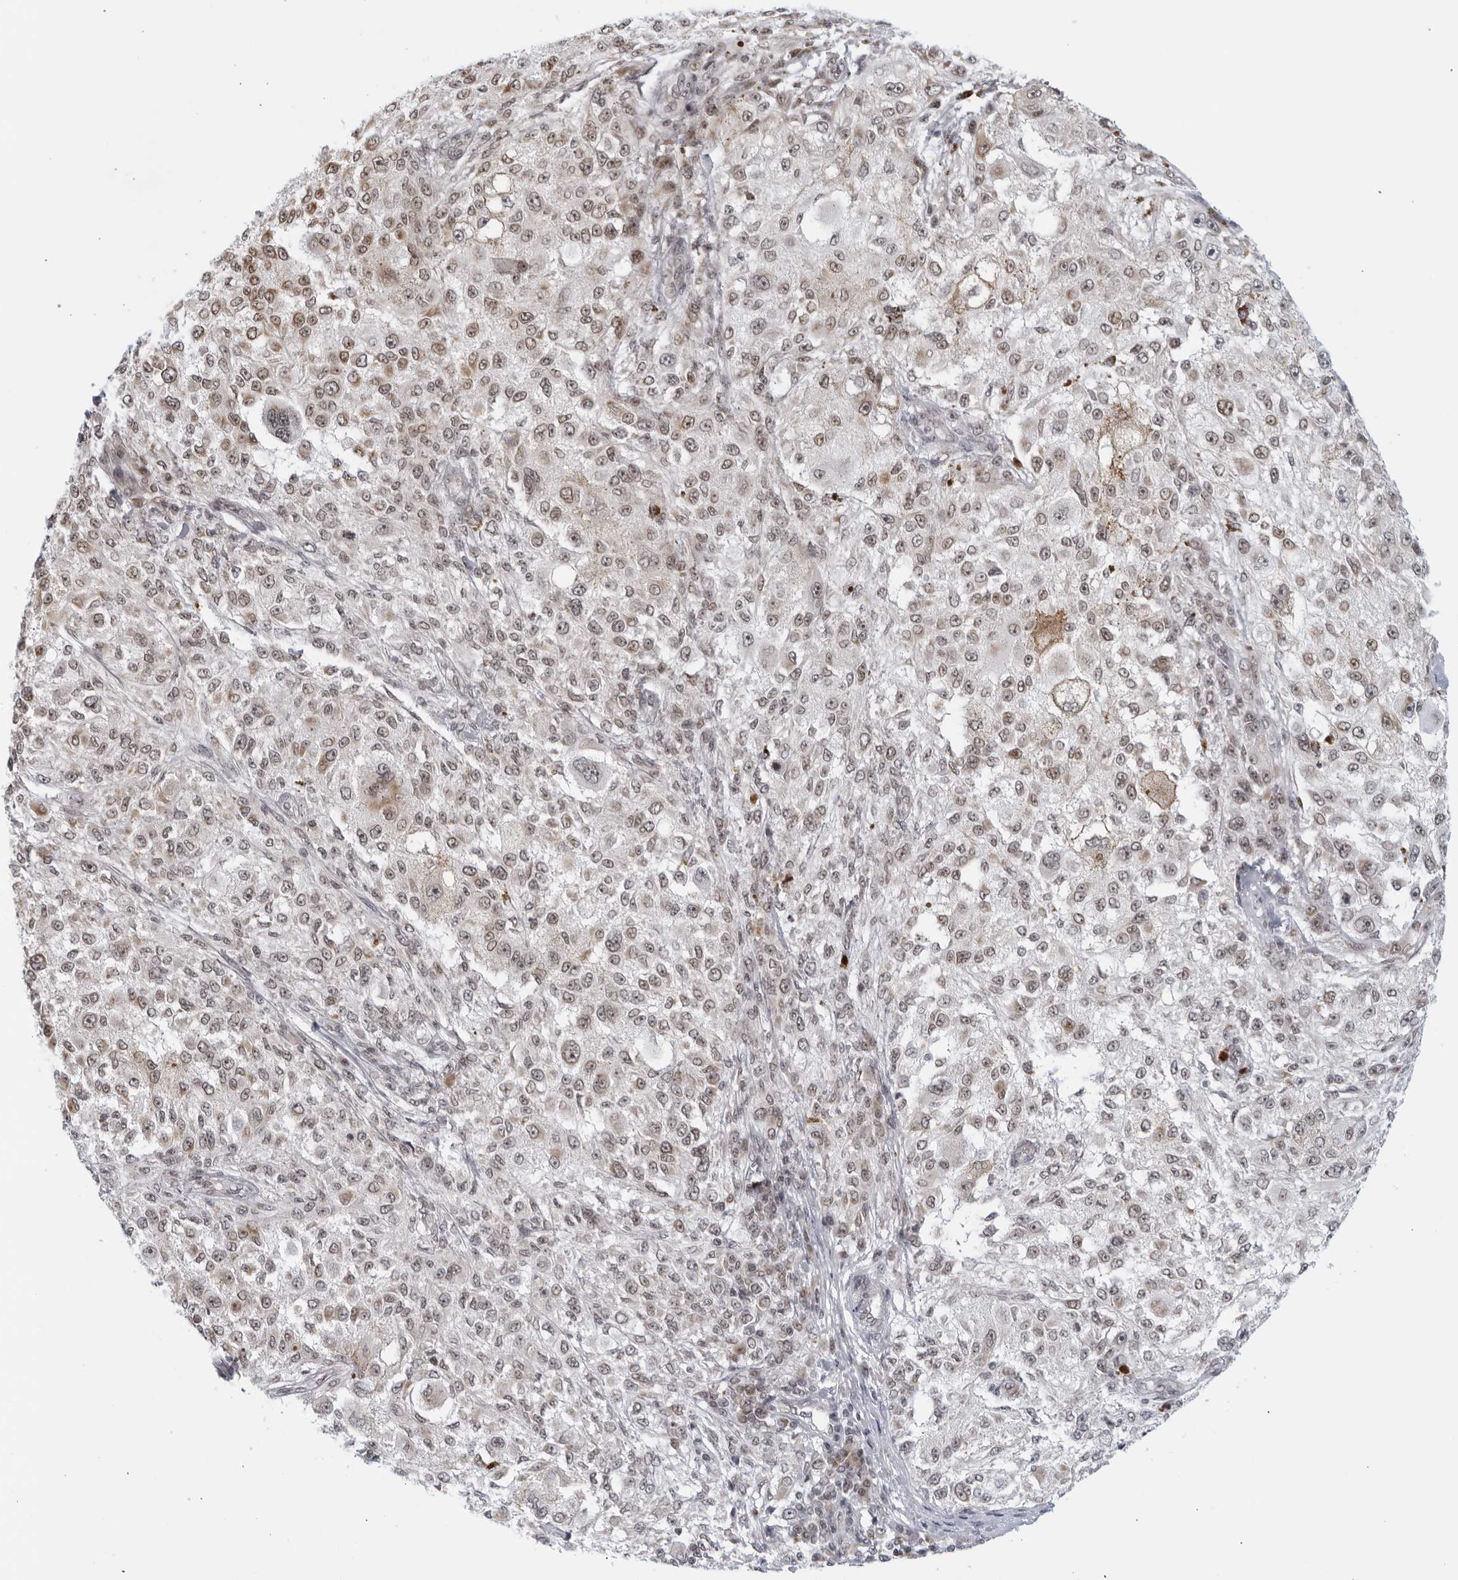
{"staining": {"intensity": "moderate", "quantity": "25%-75%", "location": "cytoplasmic/membranous,nuclear"}, "tissue": "melanoma", "cell_type": "Tumor cells", "image_type": "cancer", "snomed": [{"axis": "morphology", "description": "Necrosis, NOS"}, {"axis": "morphology", "description": "Malignant melanoma, NOS"}, {"axis": "topography", "description": "Skin"}], "caption": "Tumor cells reveal moderate cytoplasmic/membranous and nuclear positivity in about 25%-75% of cells in malignant melanoma. (DAB (3,3'-diaminobenzidine) = brown stain, brightfield microscopy at high magnification).", "gene": "RAB11FIP3", "patient": {"sex": "female", "age": 87}}